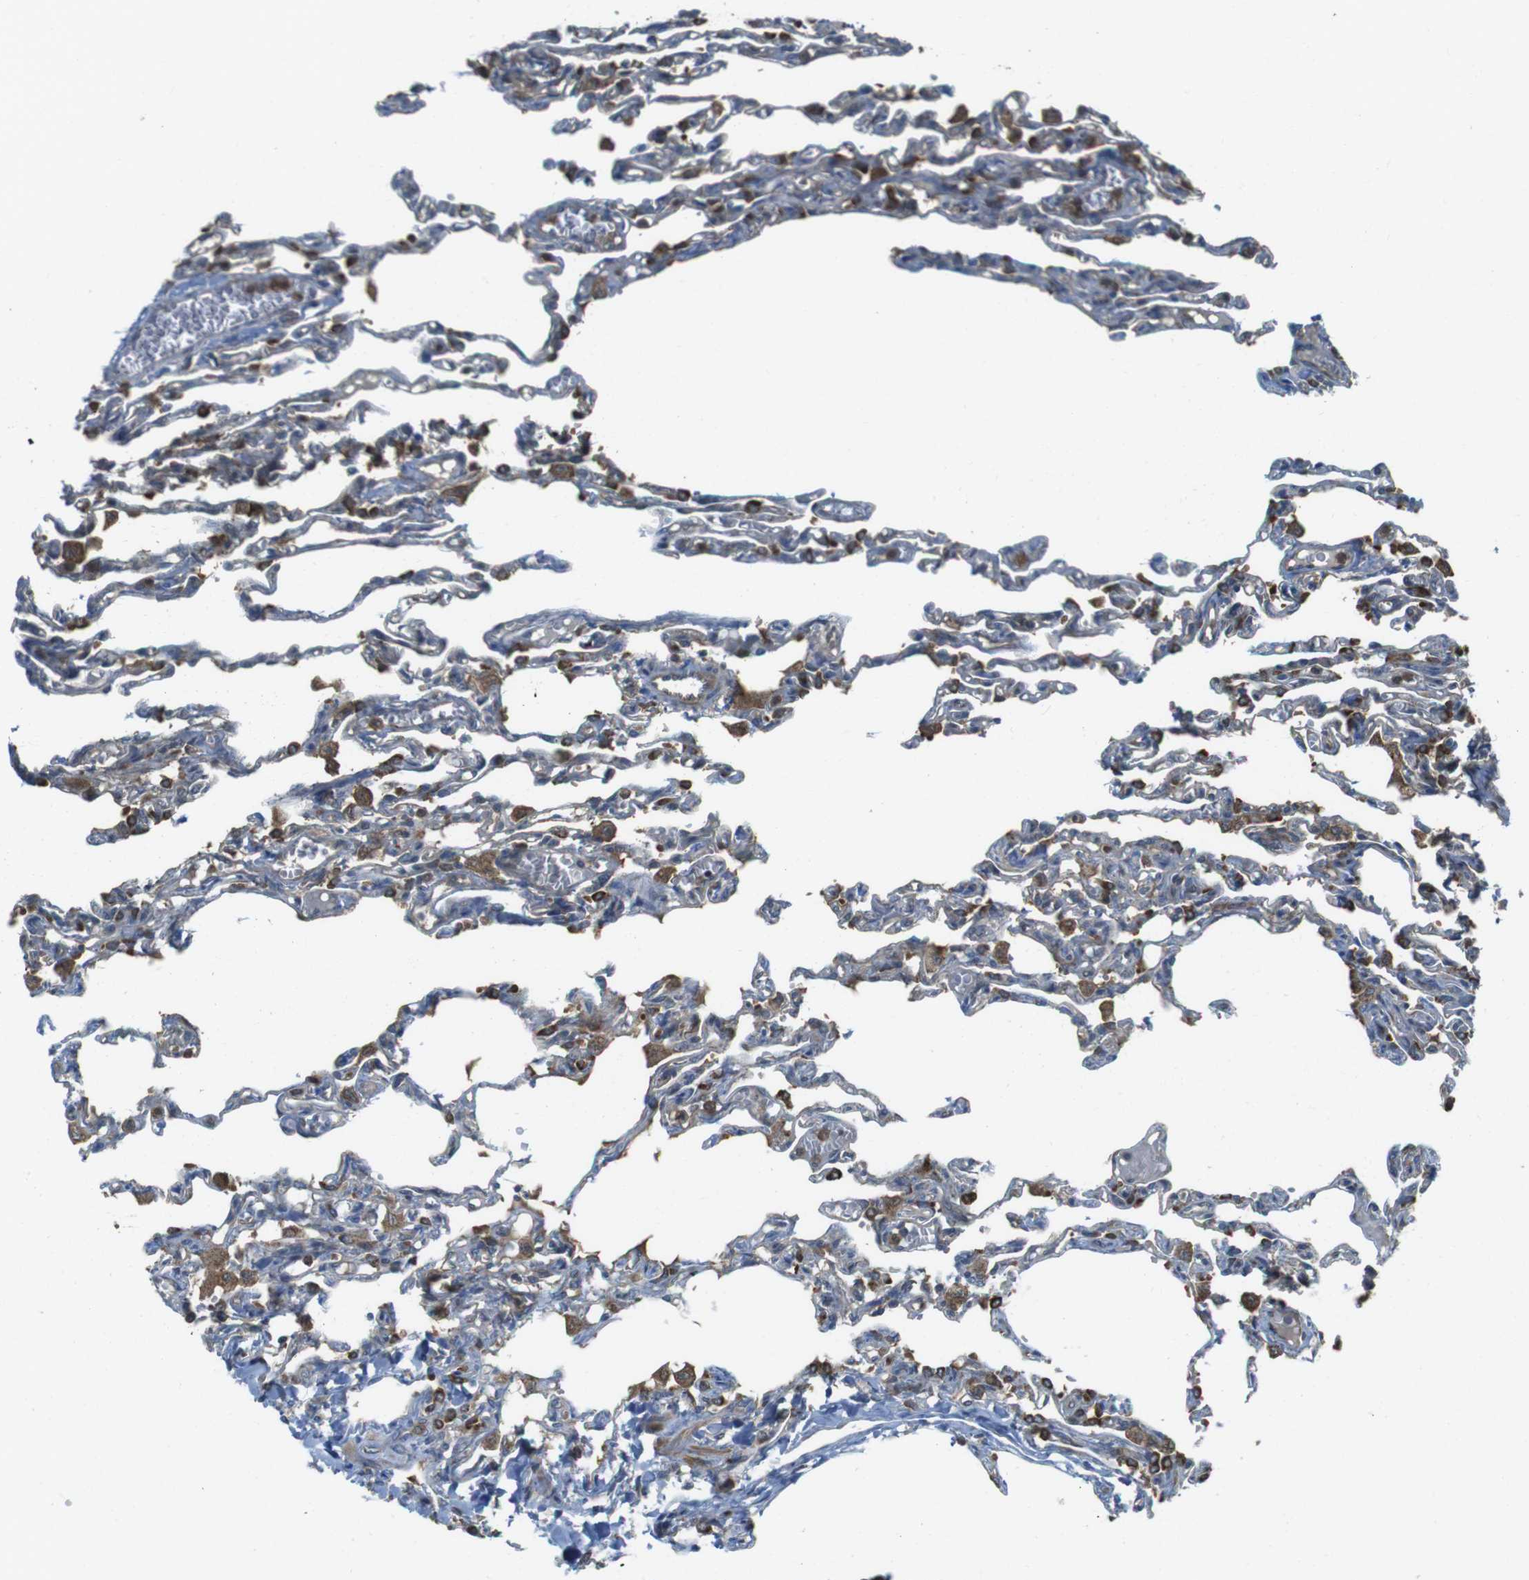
{"staining": {"intensity": "strong", "quantity": "<25%", "location": "cytoplasmic/membranous"}, "tissue": "lung", "cell_type": "Alveolar cells", "image_type": "normal", "snomed": [{"axis": "morphology", "description": "Normal tissue, NOS"}, {"axis": "topography", "description": "Lung"}], "caption": "Protein expression analysis of unremarkable lung displays strong cytoplasmic/membranous staining in about <25% of alveolar cells.", "gene": "LRRC3B", "patient": {"sex": "male", "age": 21}}